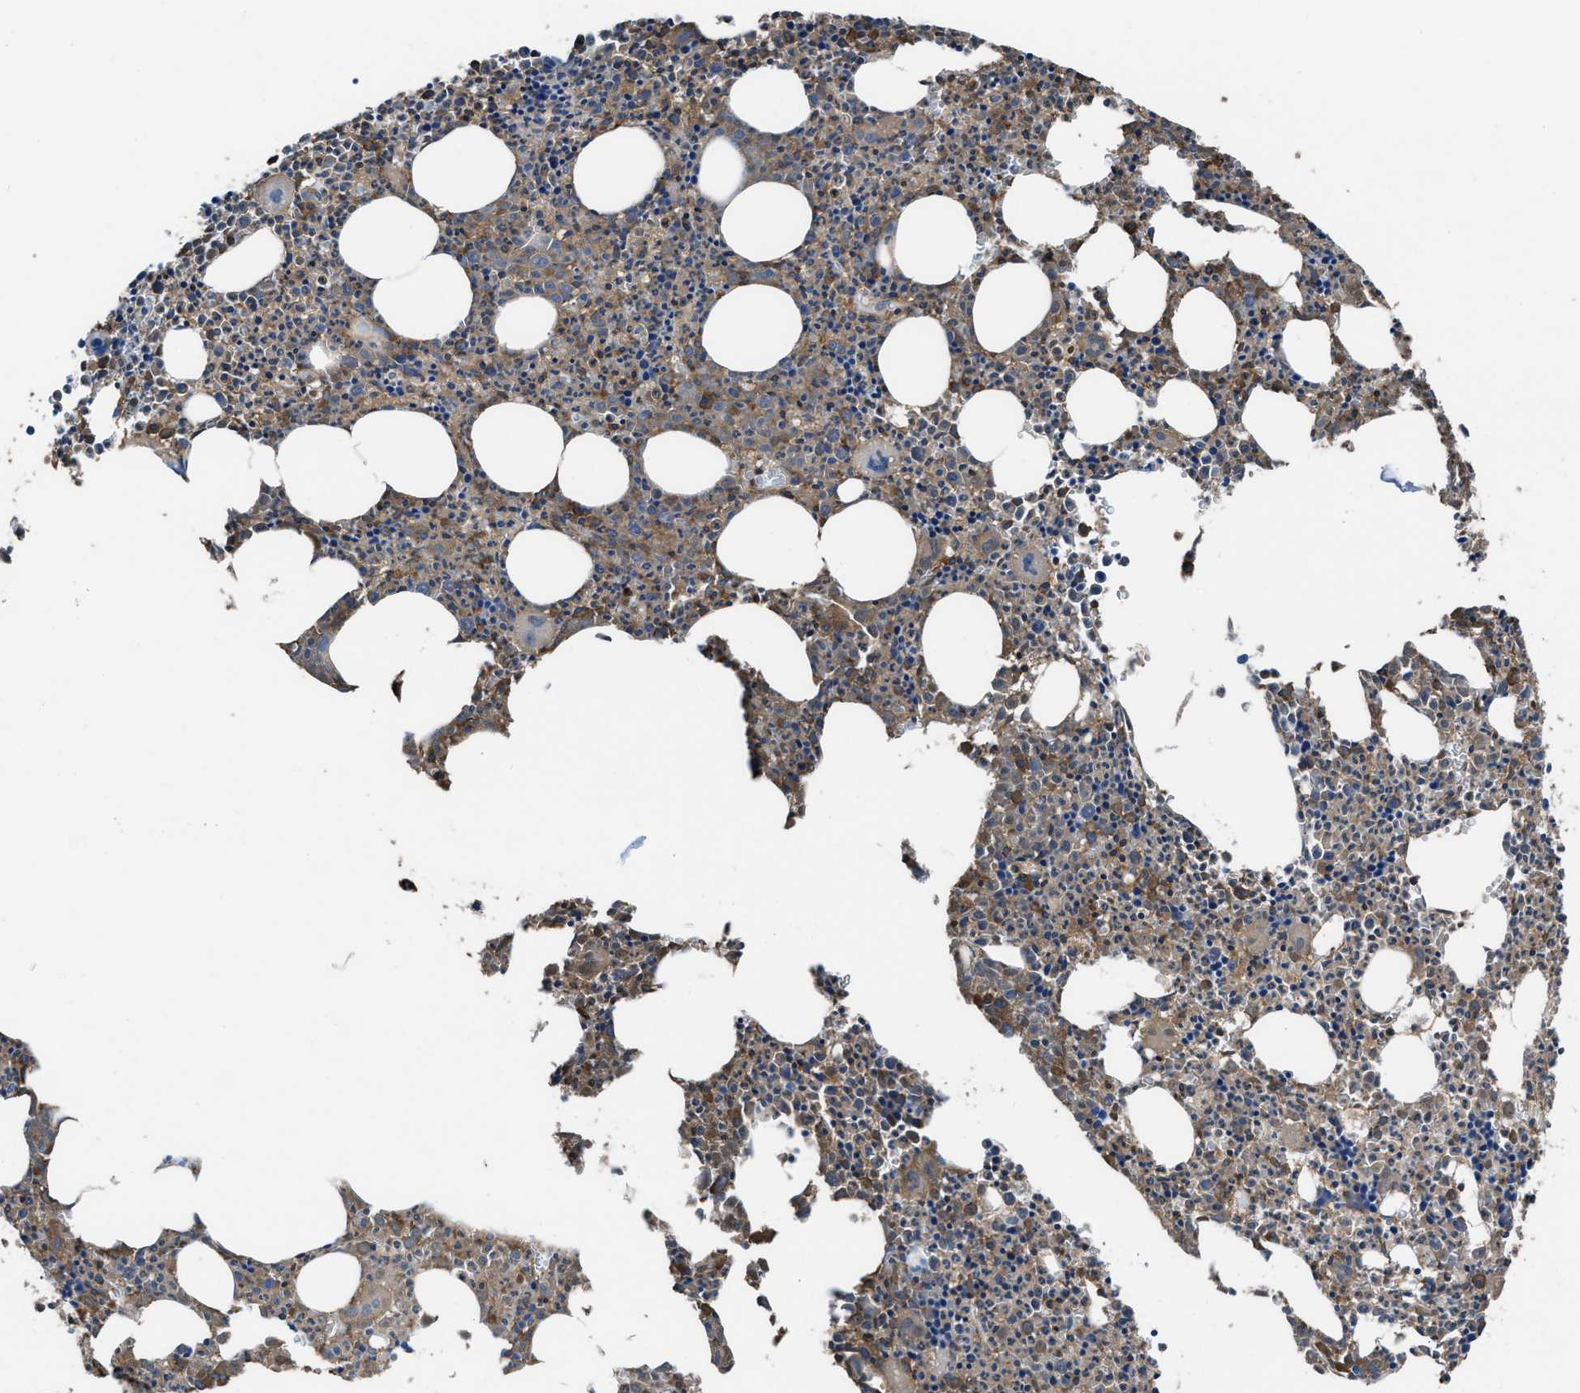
{"staining": {"intensity": "strong", "quantity": "25%-75%", "location": "cytoplasmic/membranous,nuclear"}, "tissue": "bone marrow", "cell_type": "Hematopoietic cells", "image_type": "normal", "snomed": [{"axis": "morphology", "description": "Normal tissue, NOS"}, {"axis": "morphology", "description": "Inflammation, NOS"}, {"axis": "topography", "description": "Bone marrow"}], "caption": "A brown stain highlights strong cytoplasmic/membranous,nuclear expression of a protein in hematopoietic cells of normal bone marrow.", "gene": "FNTA", "patient": {"sex": "male", "age": 31}}